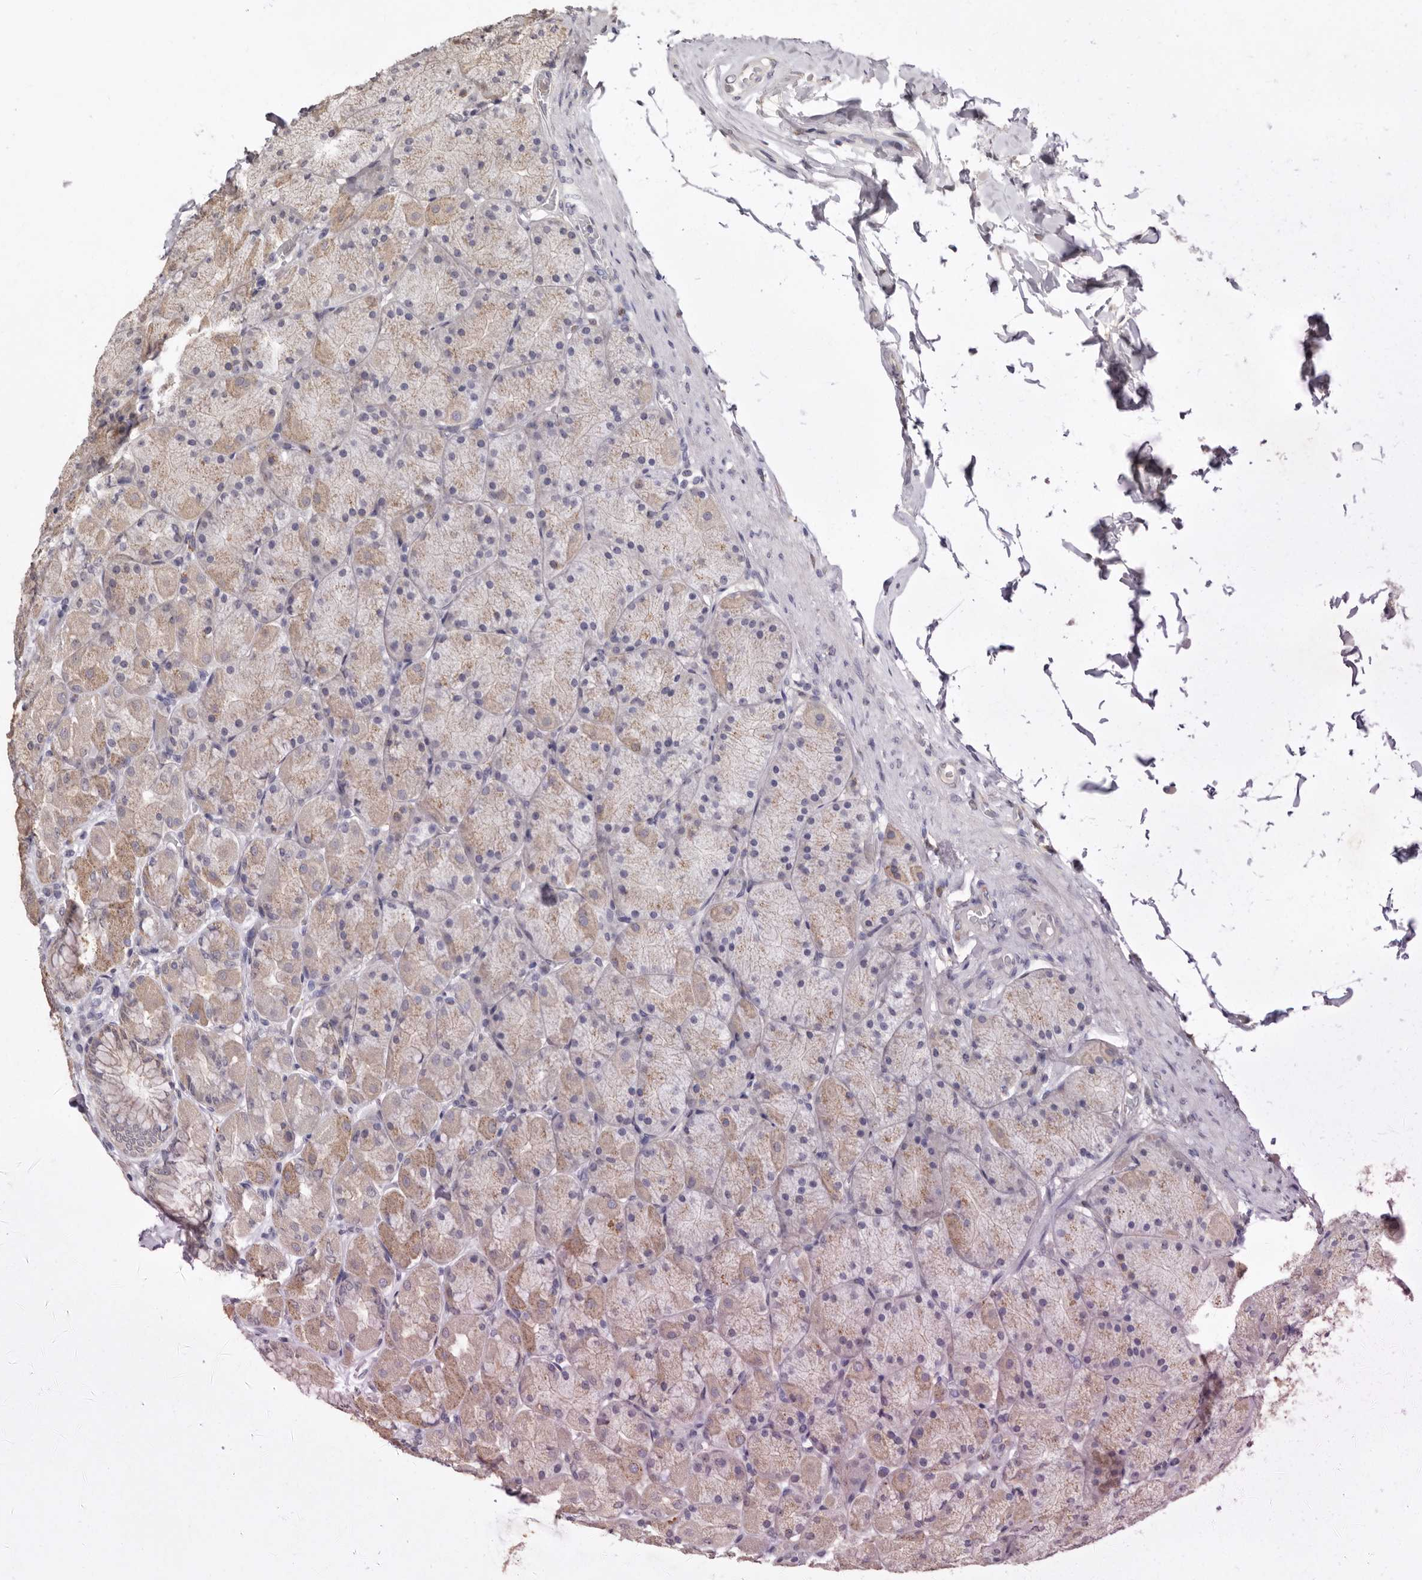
{"staining": {"intensity": "weak", "quantity": "25%-75%", "location": "cytoplasmic/membranous"}, "tissue": "stomach", "cell_type": "Glandular cells", "image_type": "normal", "snomed": [{"axis": "morphology", "description": "Normal tissue, NOS"}, {"axis": "topography", "description": "Stomach, upper"}], "caption": "Protein expression analysis of normal stomach shows weak cytoplasmic/membranous expression in about 25%-75% of glandular cells. The staining was performed using DAB to visualize the protein expression in brown, while the nuclei were stained in blue with hematoxylin (Magnification: 20x).", "gene": "SULT1E1", "patient": {"sex": "female", "age": 56}}